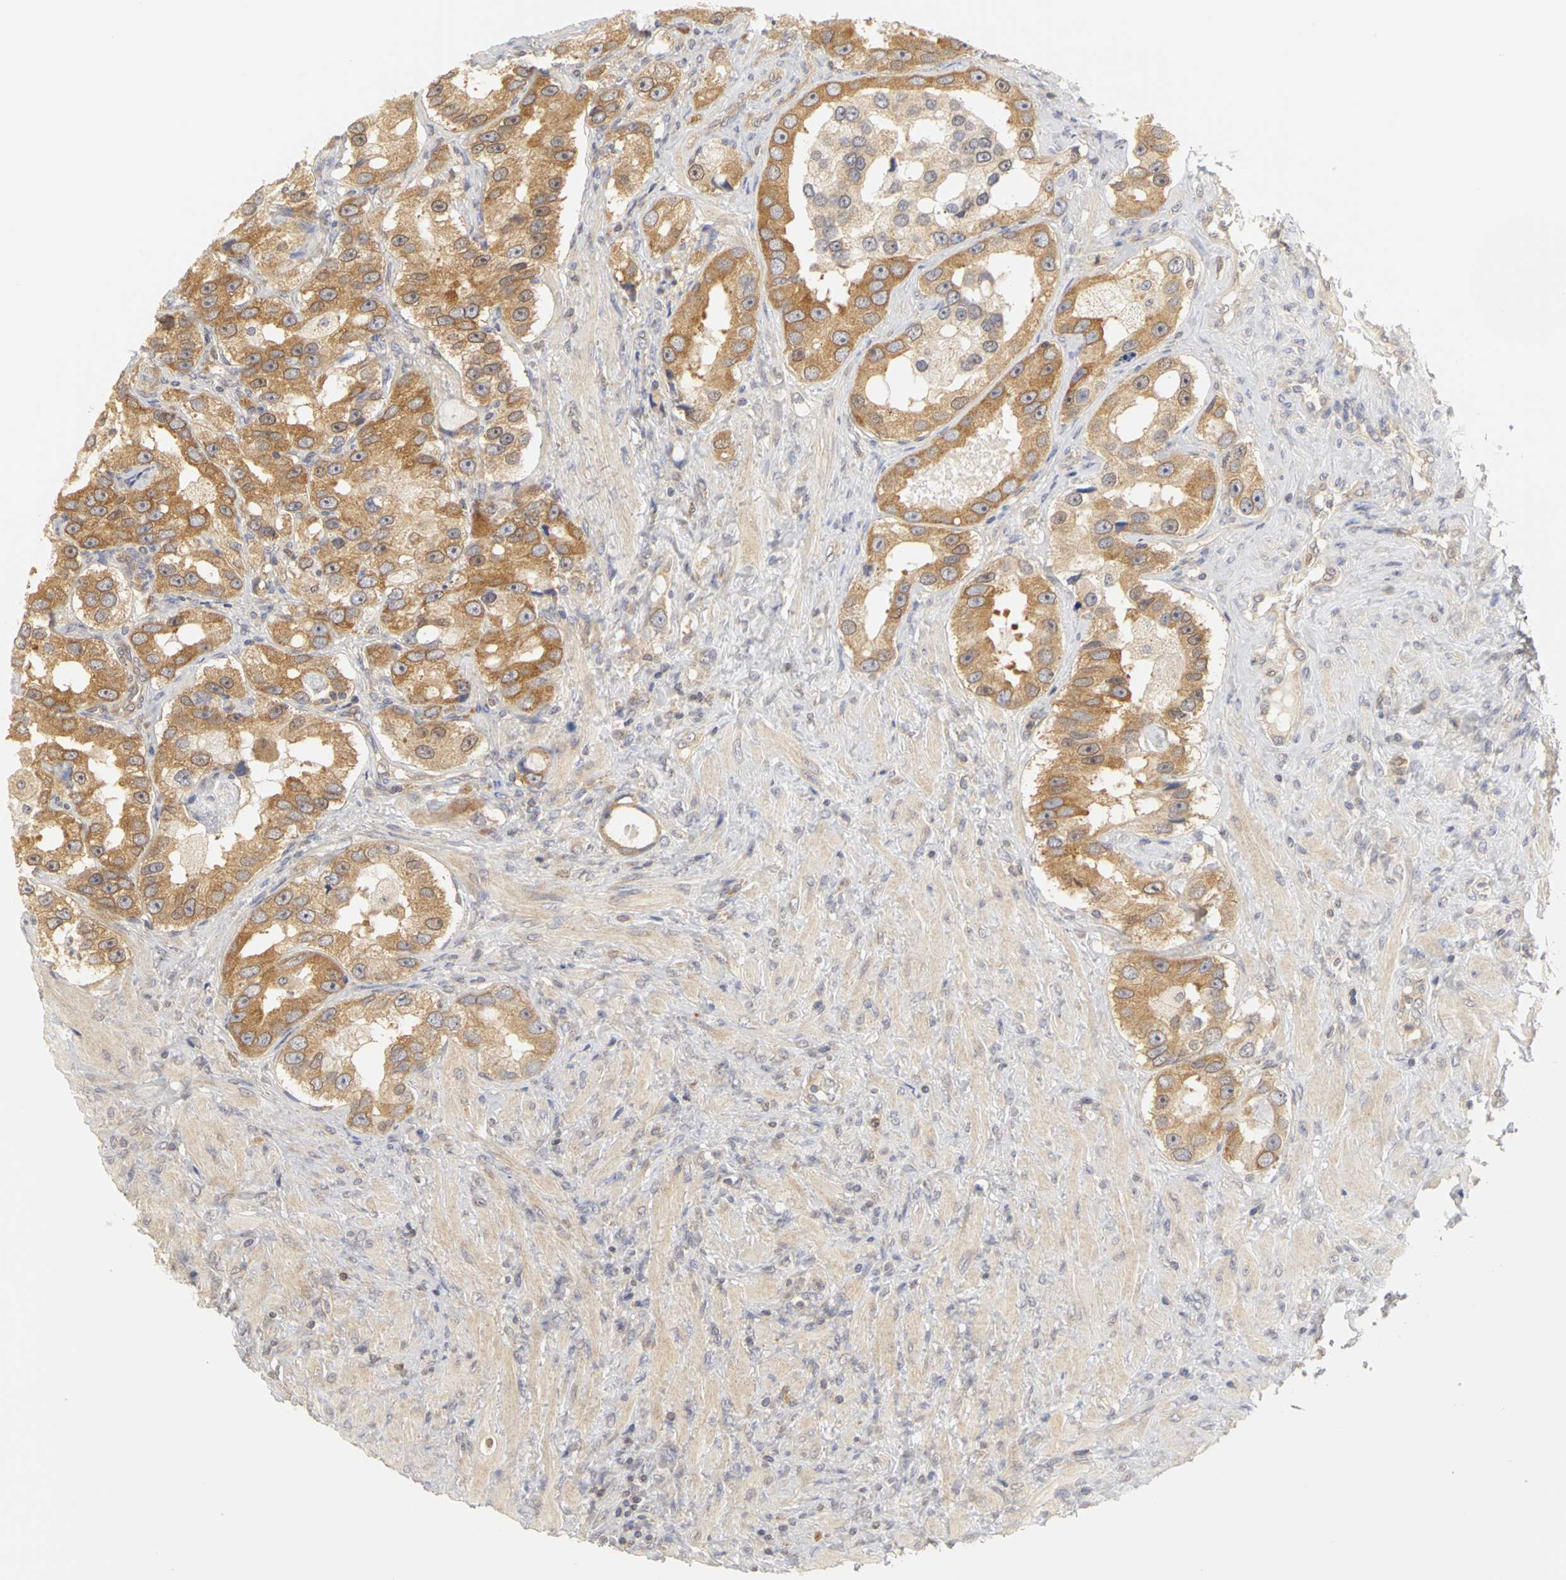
{"staining": {"intensity": "moderate", "quantity": ">75%", "location": "cytoplasmic/membranous"}, "tissue": "prostate cancer", "cell_type": "Tumor cells", "image_type": "cancer", "snomed": [{"axis": "morphology", "description": "Adenocarcinoma, High grade"}, {"axis": "topography", "description": "Prostate"}], "caption": "A histopathology image showing moderate cytoplasmic/membranous positivity in about >75% of tumor cells in adenocarcinoma (high-grade) (prostate), as visualized by brown immunohistochemical staining.", "gene": "IRAK1", "patient": {"sex": "male", "age": 63}}